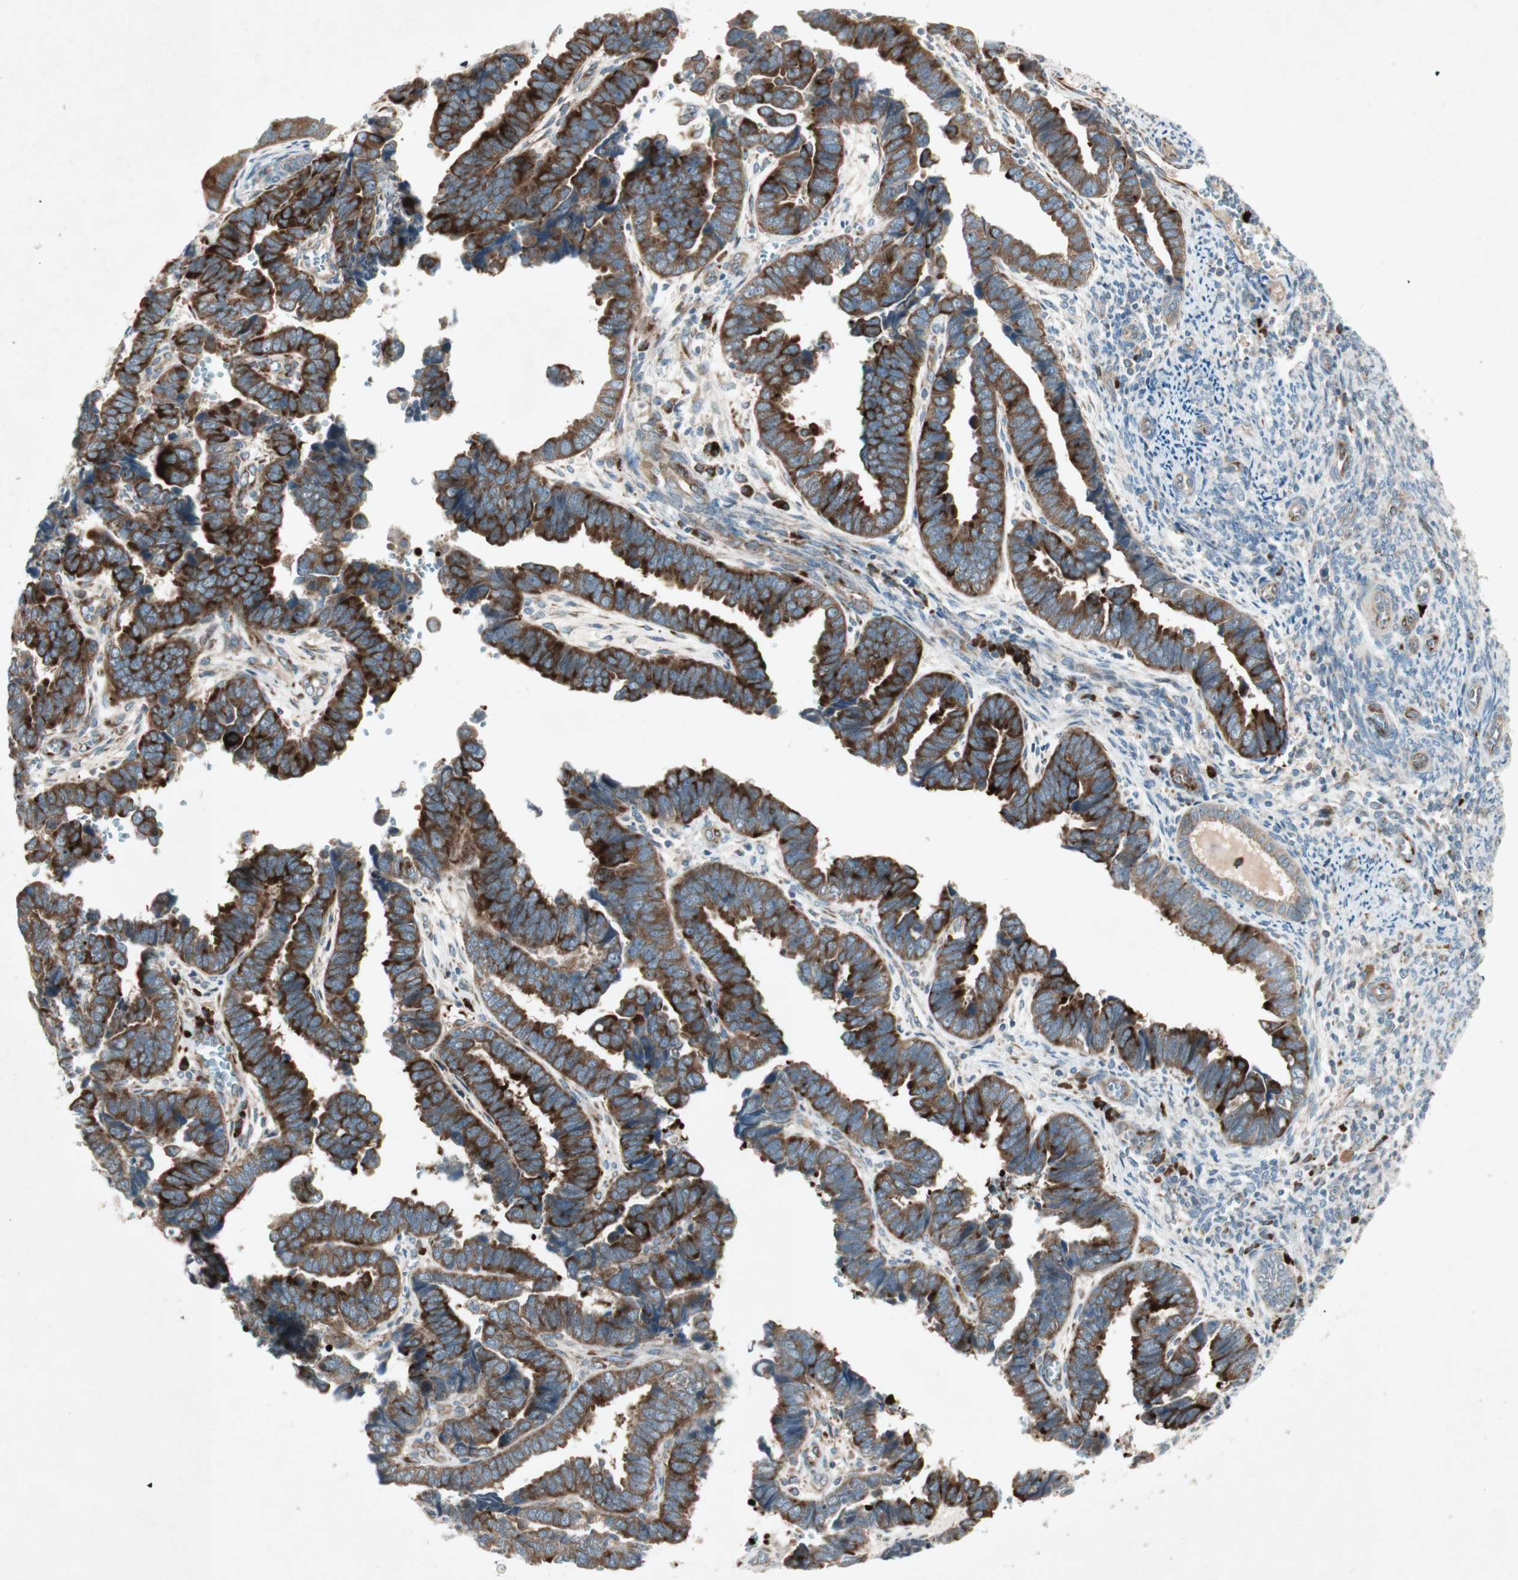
{"staining": {"intensity": "strong", "quantity": ">75%", "location": "cytoplasmic/membranous"}, "tissue": "endometrial cancer", "cell_type": "Tumor cells", "image_type": "cancer", "snomed": [{"axis": "morphology", "description": "Adenocarcinoma, NOS"}, {"axis": "topography", "description": "Endometrium"}], "caption": "The micrograph displays immunohistochemical staining of endometrial adenocarcinoma. There is strong cytoplasmic/membranous staining is identified in about >75% of tumor cells. (DAB (3,3'-diaminobenzidine) = brown stain, brightfield microscopy at high magnification).", "gene": "APOO", "patient": {"sex": "female", "age": 75}}